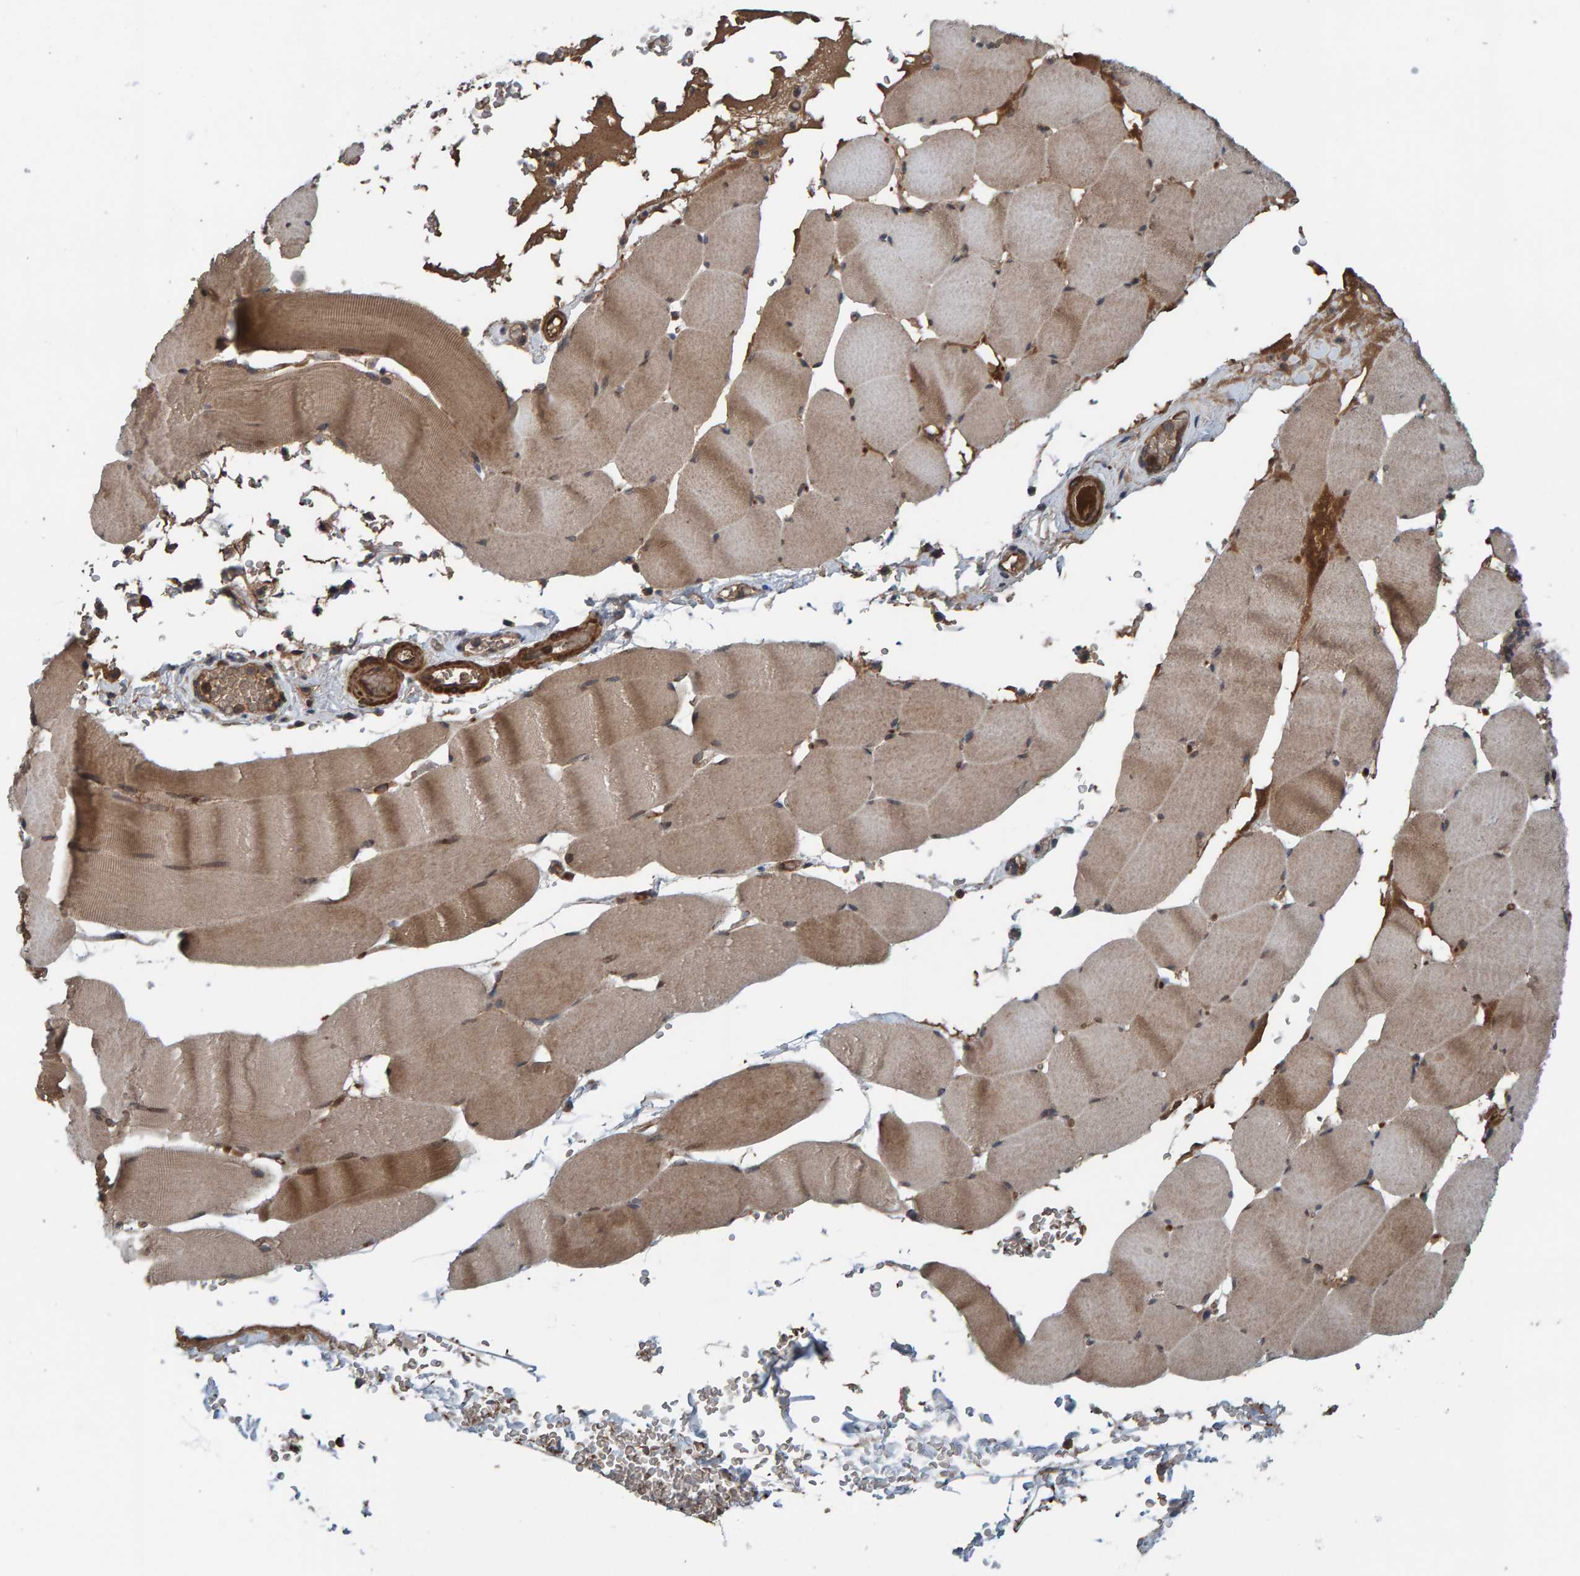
{"staining": {"intensity": "moderate", "quantity": ">75%", "location": "cytoplasmic/membranous,nuclear"}, "tissue": "skeletal muscle", "cell_type": "Myocytes", "image_type": "normal", "snomed": [{"axis": "morphology", "description": "Normal tissue, NOS"}, {"axis": "topography", "description": "Skeletal muscle"}], "caption": "Immunohistochemical staining of unremarkable skeletal muscle exhibits moderate cytoplasmic/membranous,nuclear protein positivity in approximately >75% of myocytes.", "gene": "CUEDC1", "patient": {"sex": "male", "age": 62}}